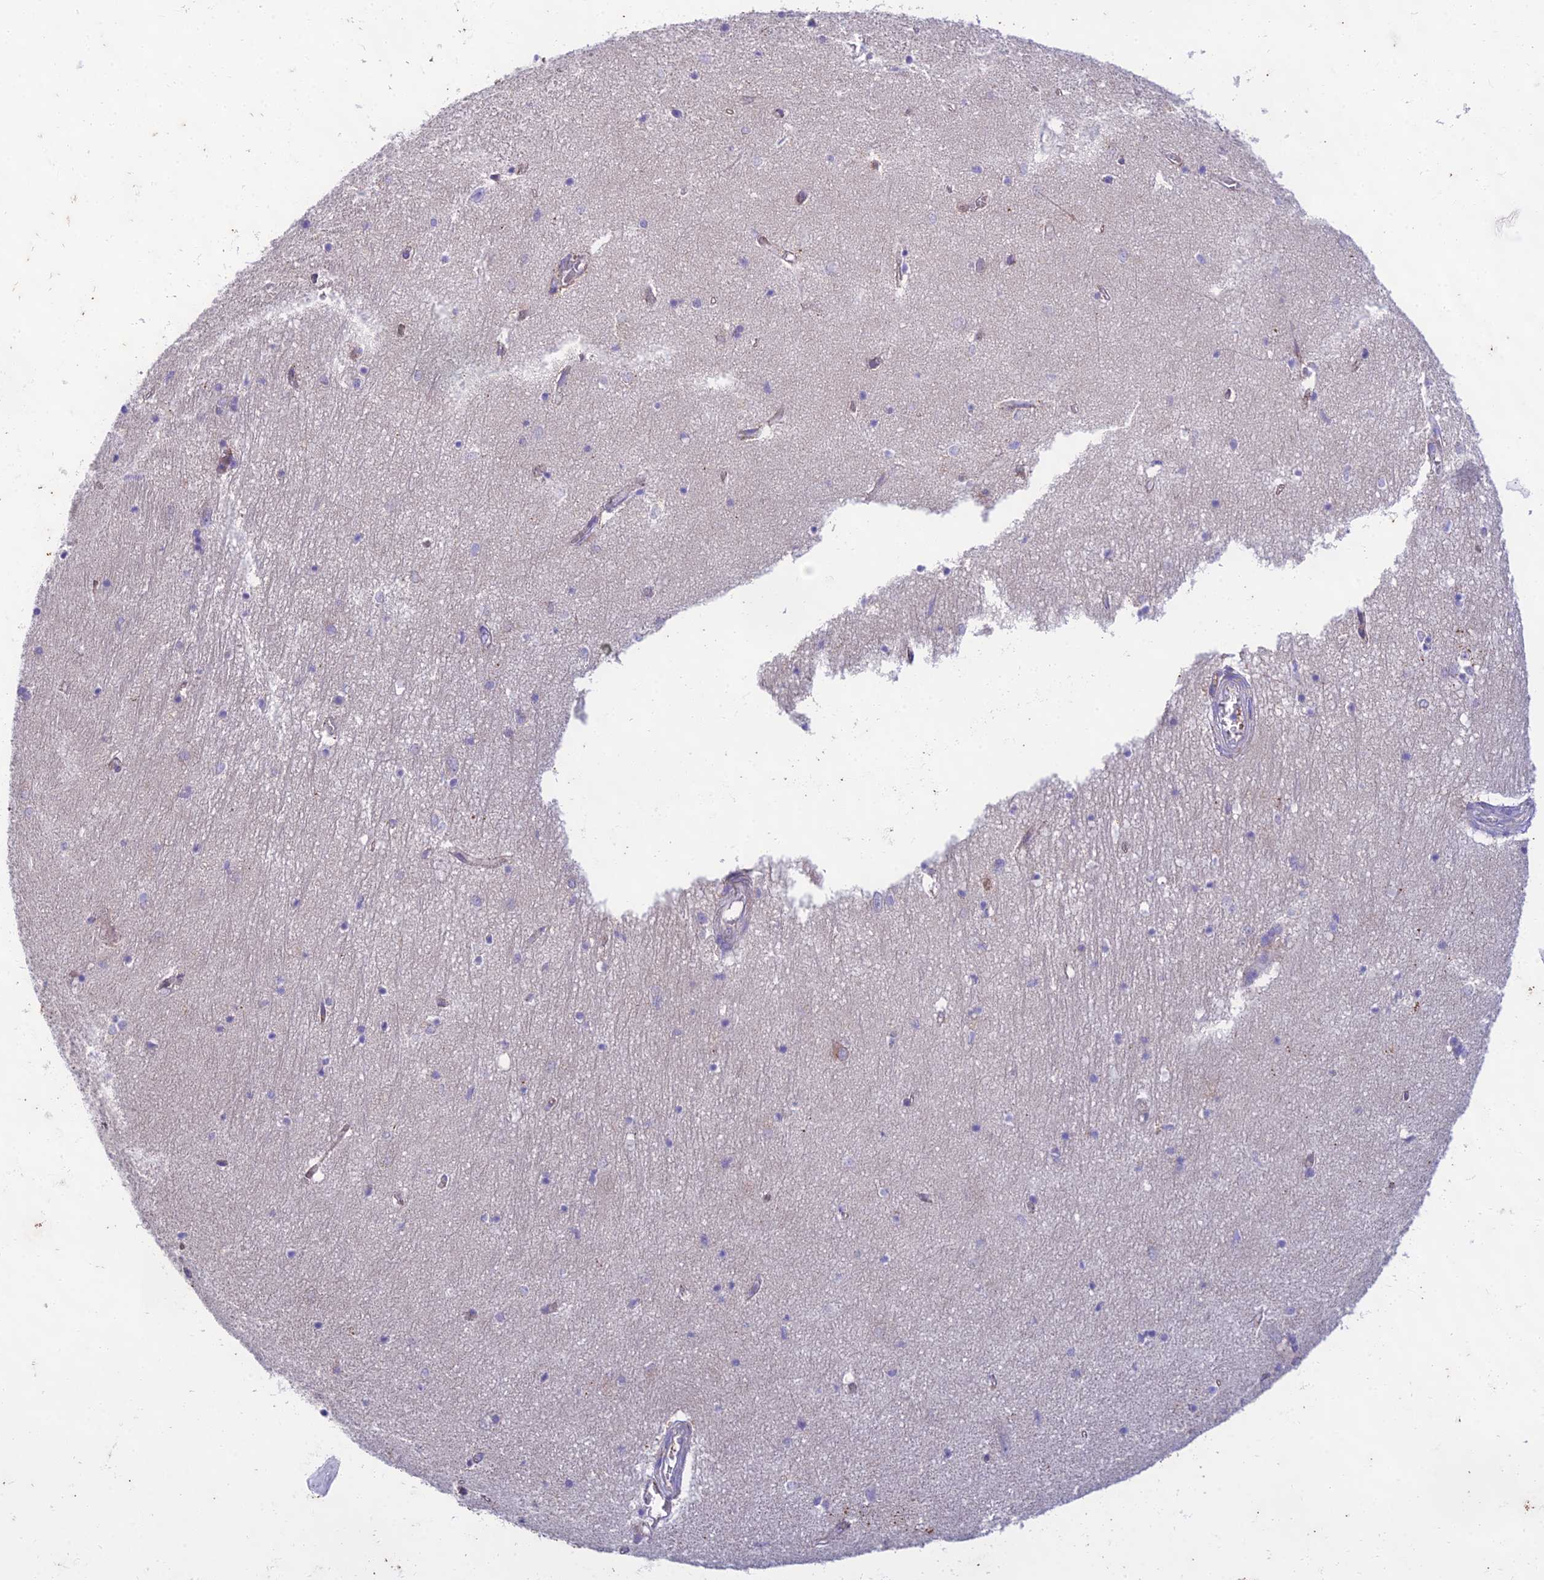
{"staining": {"intensity": "negative", "quantity": "none", "location": "none"}, "tissue": "hippocampus", "cell_type": "Glial cells", "image_type": "normal", "snomed": [{"axis": "morphology", "description": "Normal tissue, NOS"}, {"axis": "topography", "description": "Hippocampus"}], "caption": "Photomicrograph shows no significant protein staining in glial cells of normal hippocampus.", "gene": "PTCD2", "patient": {"sex": "female", "age": 64}}